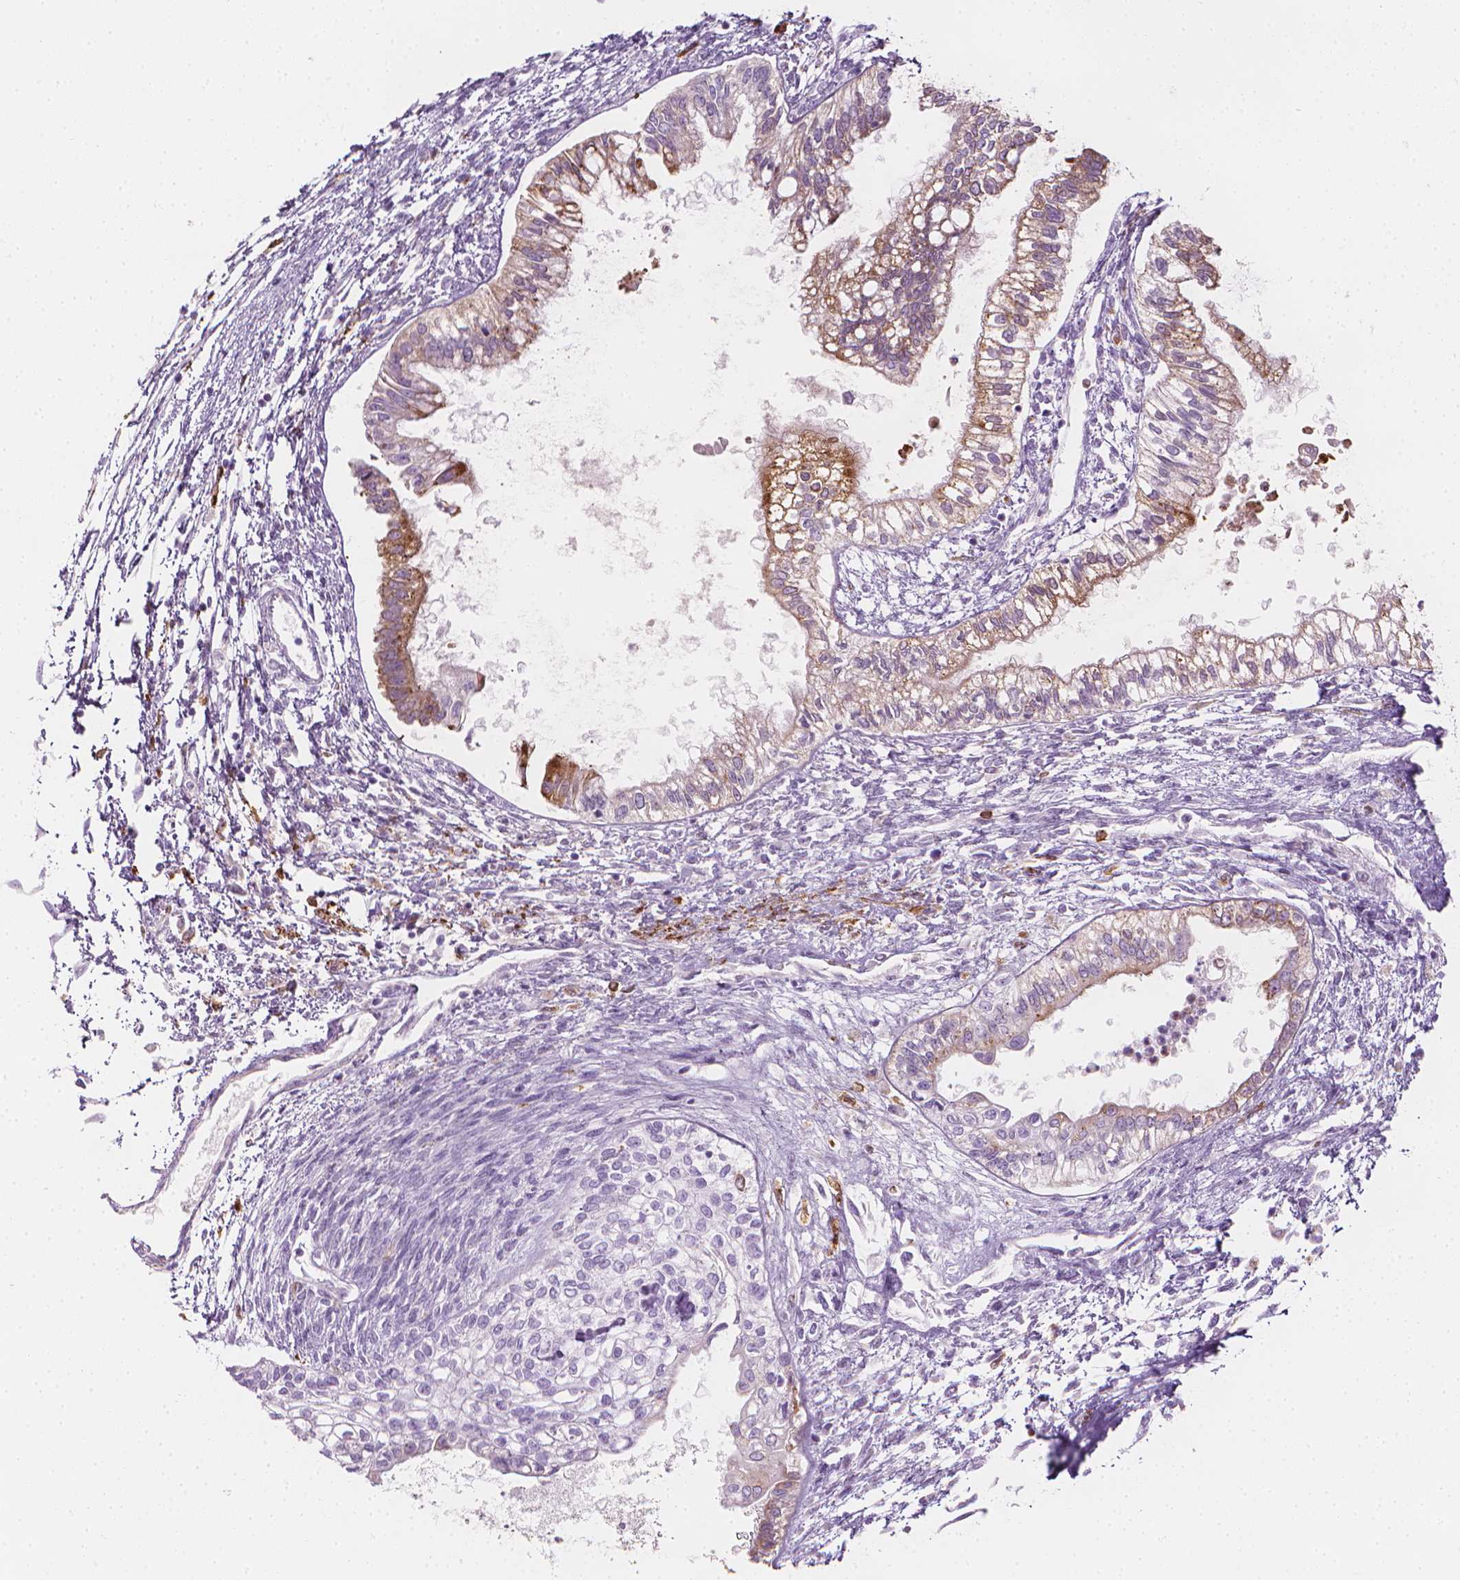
{"staining": {"intensity": "moderate", "quantity": "<25%", "location": "cytoplasmic/membranous"}, "tissue": "testis cancer", "cell_type": "Tumor cells", "image_type": "cancer", "snomed": [{"axis": "morphology", "description": "Carcinoma, Embryonal, NOS"}, {"axis": "topography", "description": "Testis"}], "caption": "Tumor cells demonstrate low levels of moderate cytoplasmic/membranous staining in approximately <25% of cells in human embryonal carcinoma (testis).", "gene": "CES1", "patient": {"sex": "male", "age": 37}}